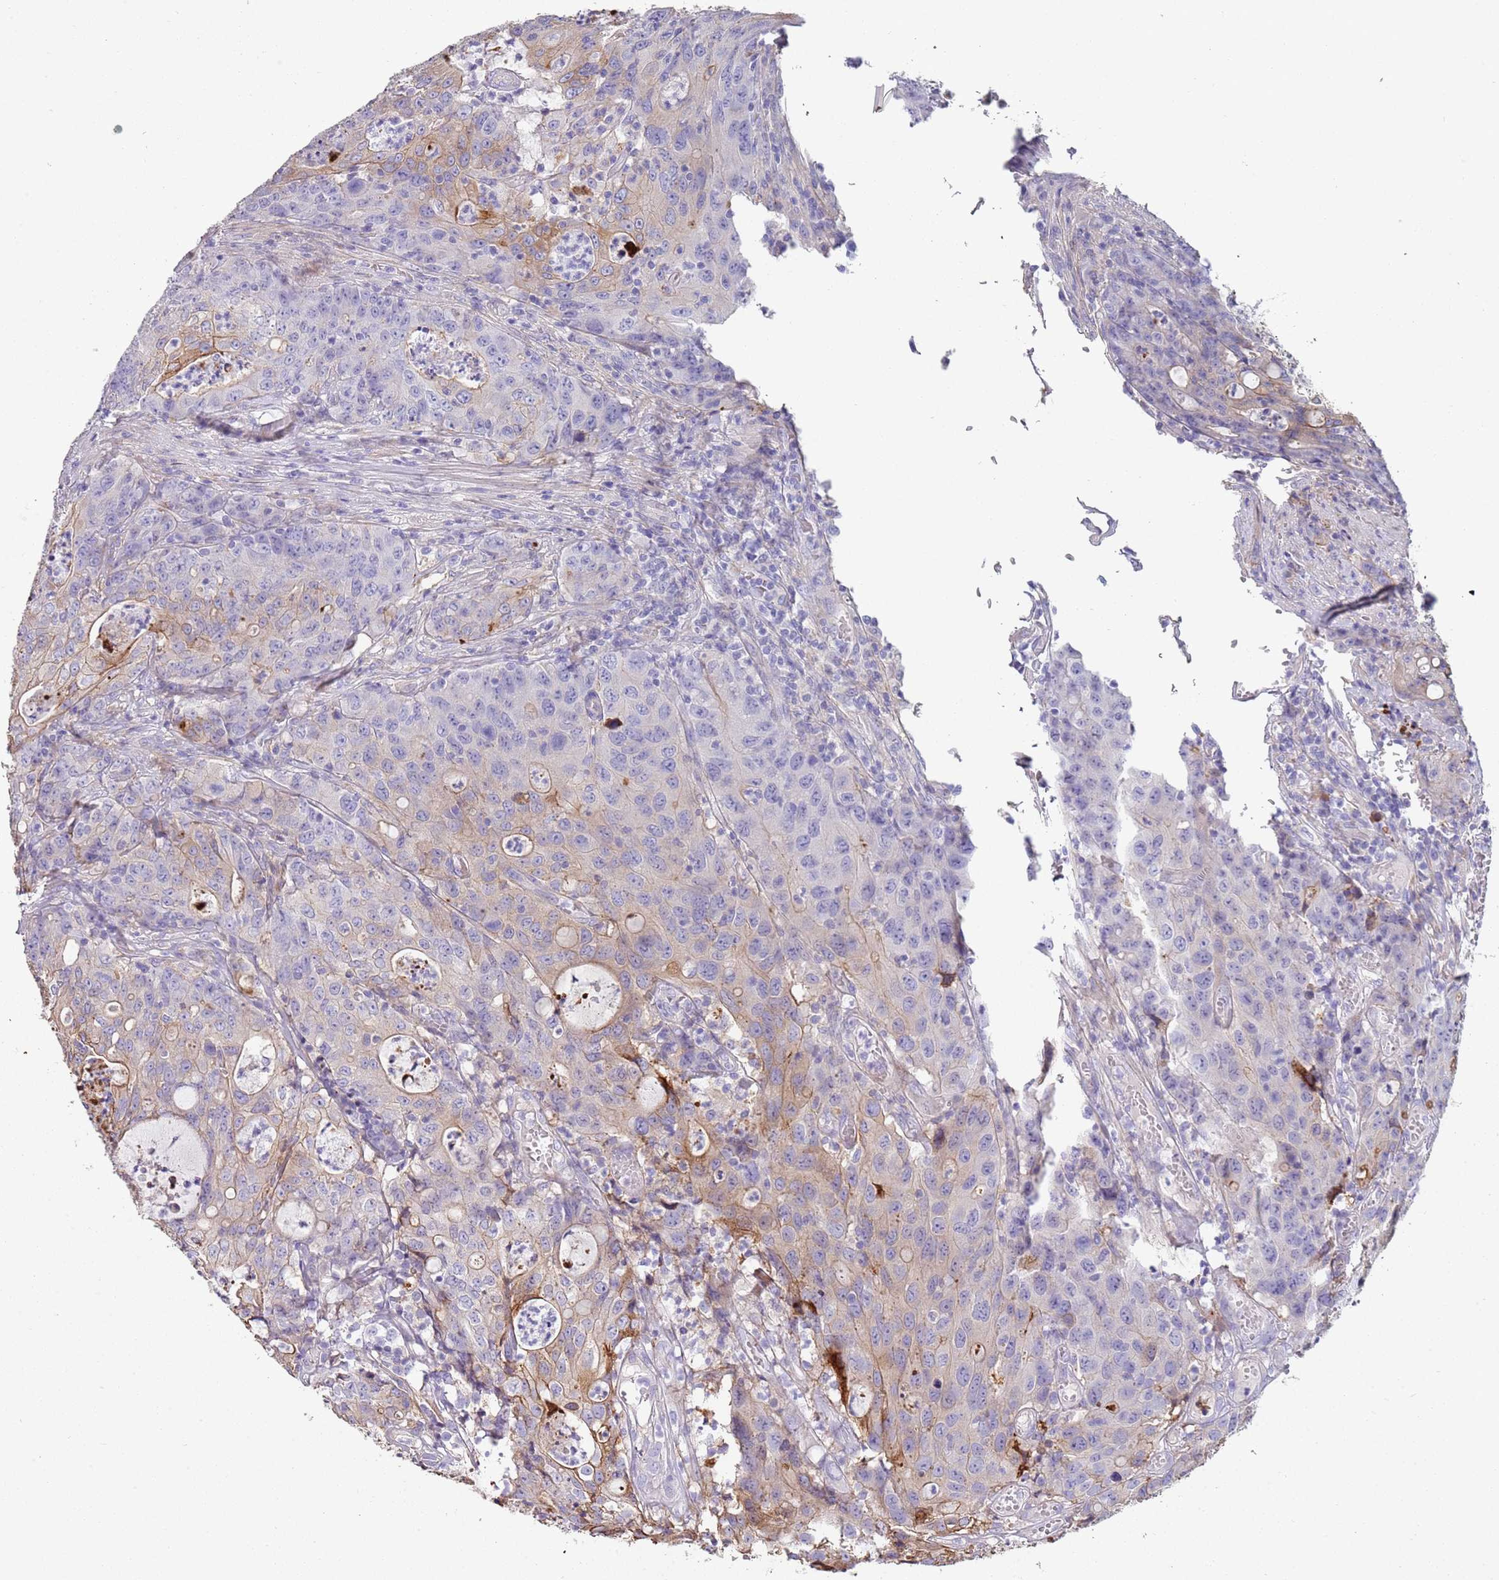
{"staining": {"intensity": "weak", "quantity": "<25%", "location": "cytoplasmic/membranous"}, "tissue": "colorectal cancer", "cell_type": "Tumor cells", "image_type": "cancer", "snomed": [{"axis": "morphology", "description": "Adenocarcinoma, NOS"}, {"axis": "topography", "description": "Colon"}], "caption": "Human colorectal cancer stained for a protein using immunohistochemistry (IHC) reveals no expression in tumor cells.", "gene": "NBPF3", "patient": {"sex": "male", "age": 83}}